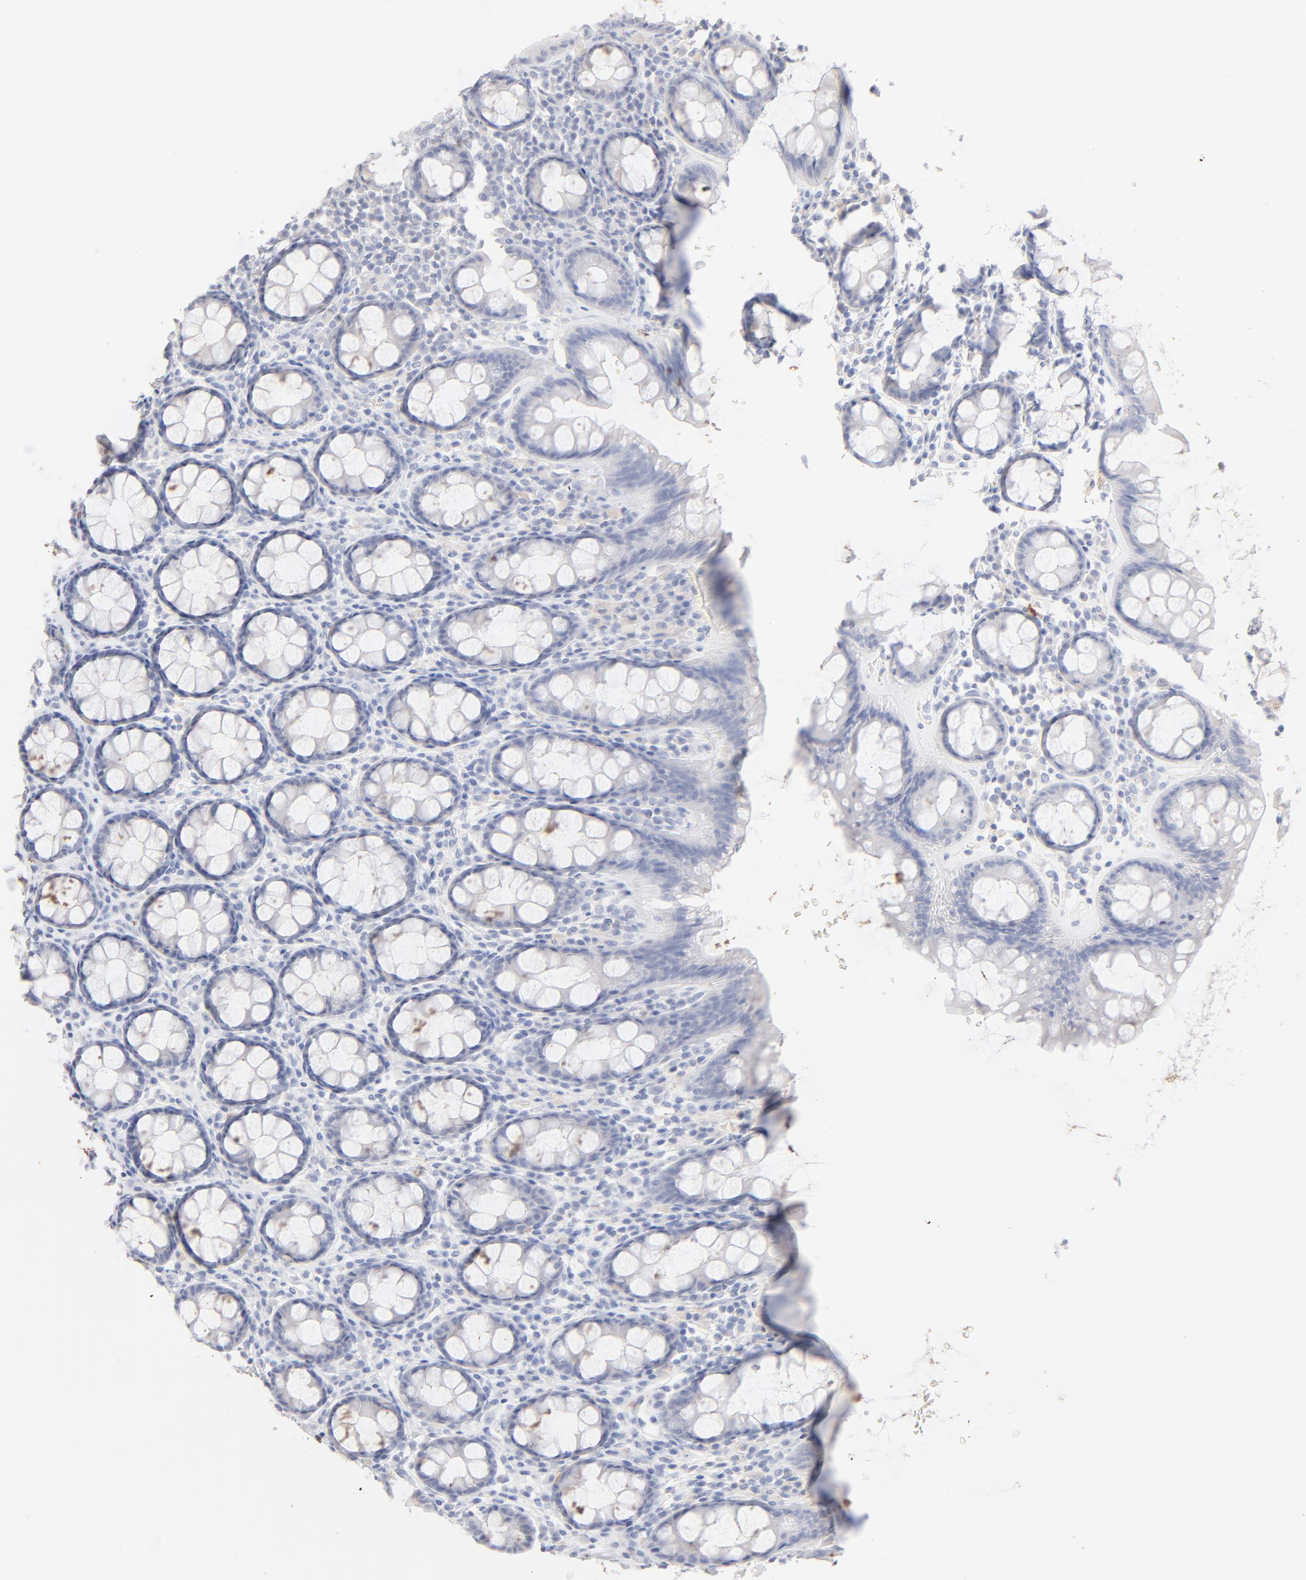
{"staining": {"intensity": "negative", "quantity": "none", "location": "none"}, "tissue": "rectum", "cell_type": "Glandular cells", "image_type": "normal", "snomed": [{"axis": "morphology", "description": "Normal tissue, NOS"}, {"axis": "topography", "description": "Rectum"}], "caption": "High power microscopy histopathology image of an immunohistochemistry image of normal rectum, revealing no significant positivity in glandular cells. (DAB (3,3'-diaminobenzidine) IHC visualized using brightfield microscopy, high magnification).", "gene": "ONECUT1", "patient": {"sex": "male", "age": 92}}